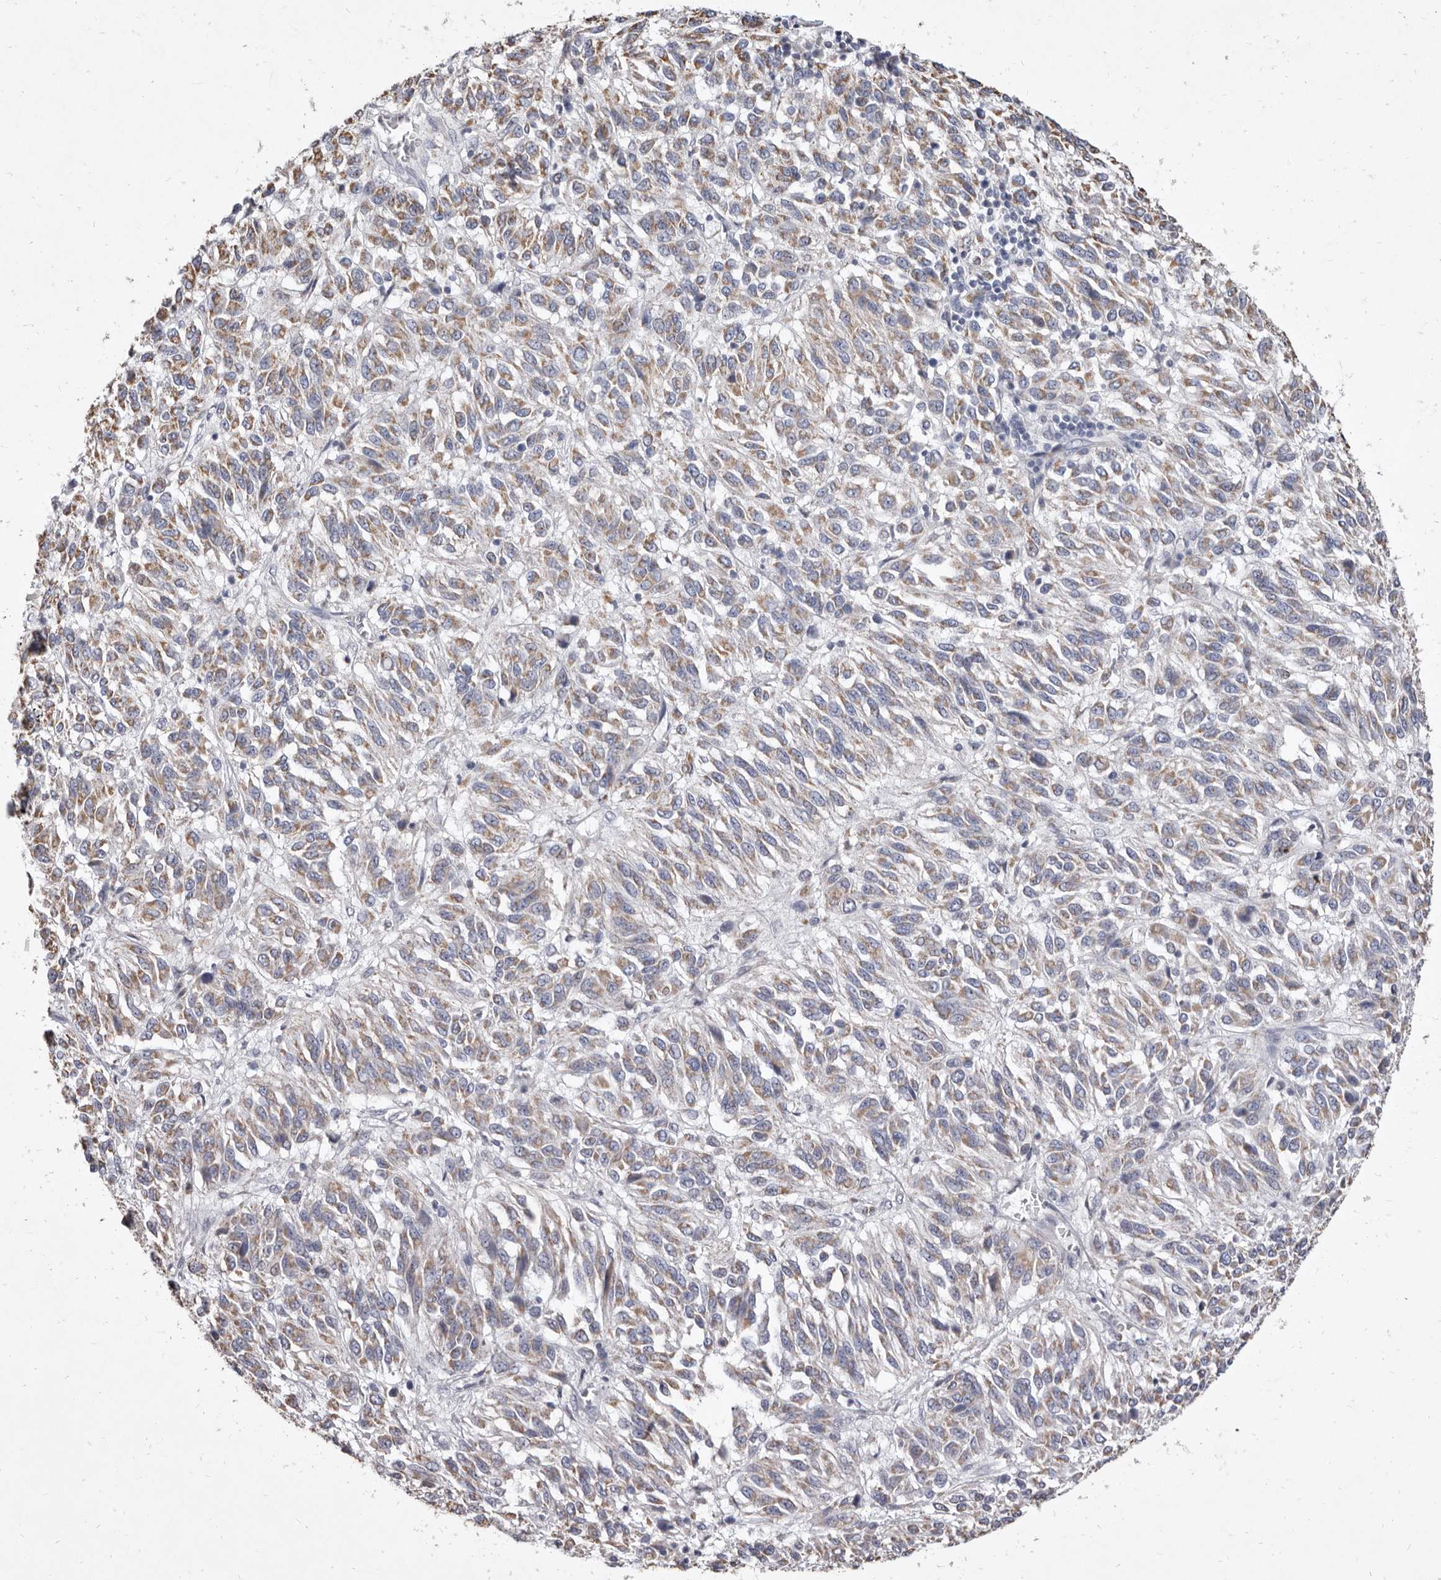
{"staining": {"intensity": "weak", "quantity": ">75%", "location": "cytoplasmic/membranous"}, "tissue": "melanoma", "cell_type": "Tumor cells", "image_type": "cancer", "snomed": [{"axis": "morphology", "description": "Malignant melanoma, Metastatic site"}, {"axis": "topography", "description": "Lung"}], "caption": "Malignant melanoma (metastatic site) stained with a protein marker displays weak staining in tumor cells.", "gene": "CYP2E1", "patient": {"sex": "male", "age": 64}}